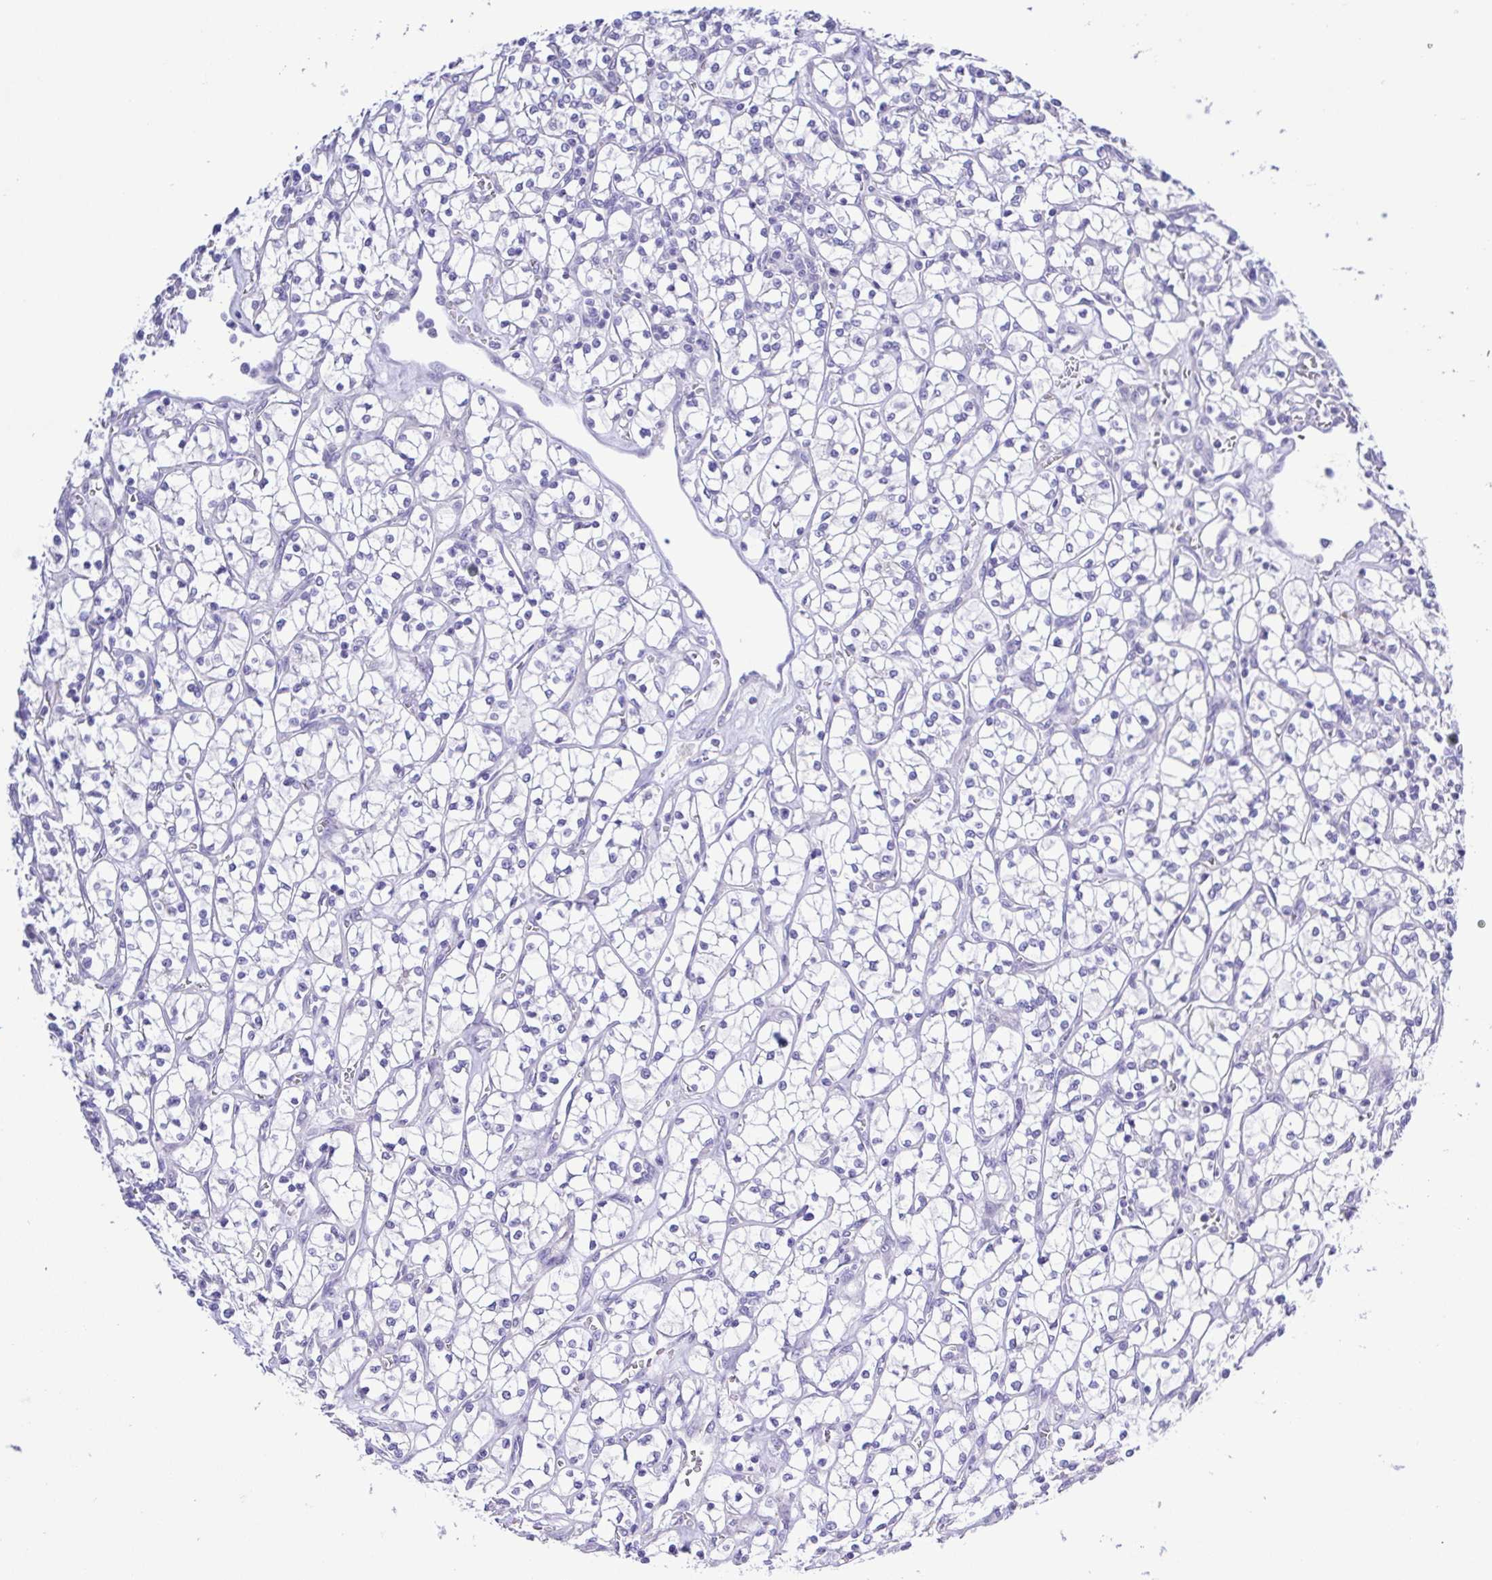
{"staining": {"intensity": "negative", "quantity": "none", "location": "none"}, "tissue": "renal cancer", "cell_type": "Tumor cells", "image_type": "cancer", "snomed": [{"axis": "morphology", "description": "Adenocarcinoma, NOS"}, {"axis": "topography", "description": "Kidney"}], "caption": "Immunohistochemistry (IHC) histopathology image of neoplastic tissue: adenocarcinoma (renal) stained with DAB (3,3'-diaminobenzidine) exhibits no significant protein expression in tumor cells.", "gene": "GABBR2", "patient": {"sex": "female", "age": 64}}